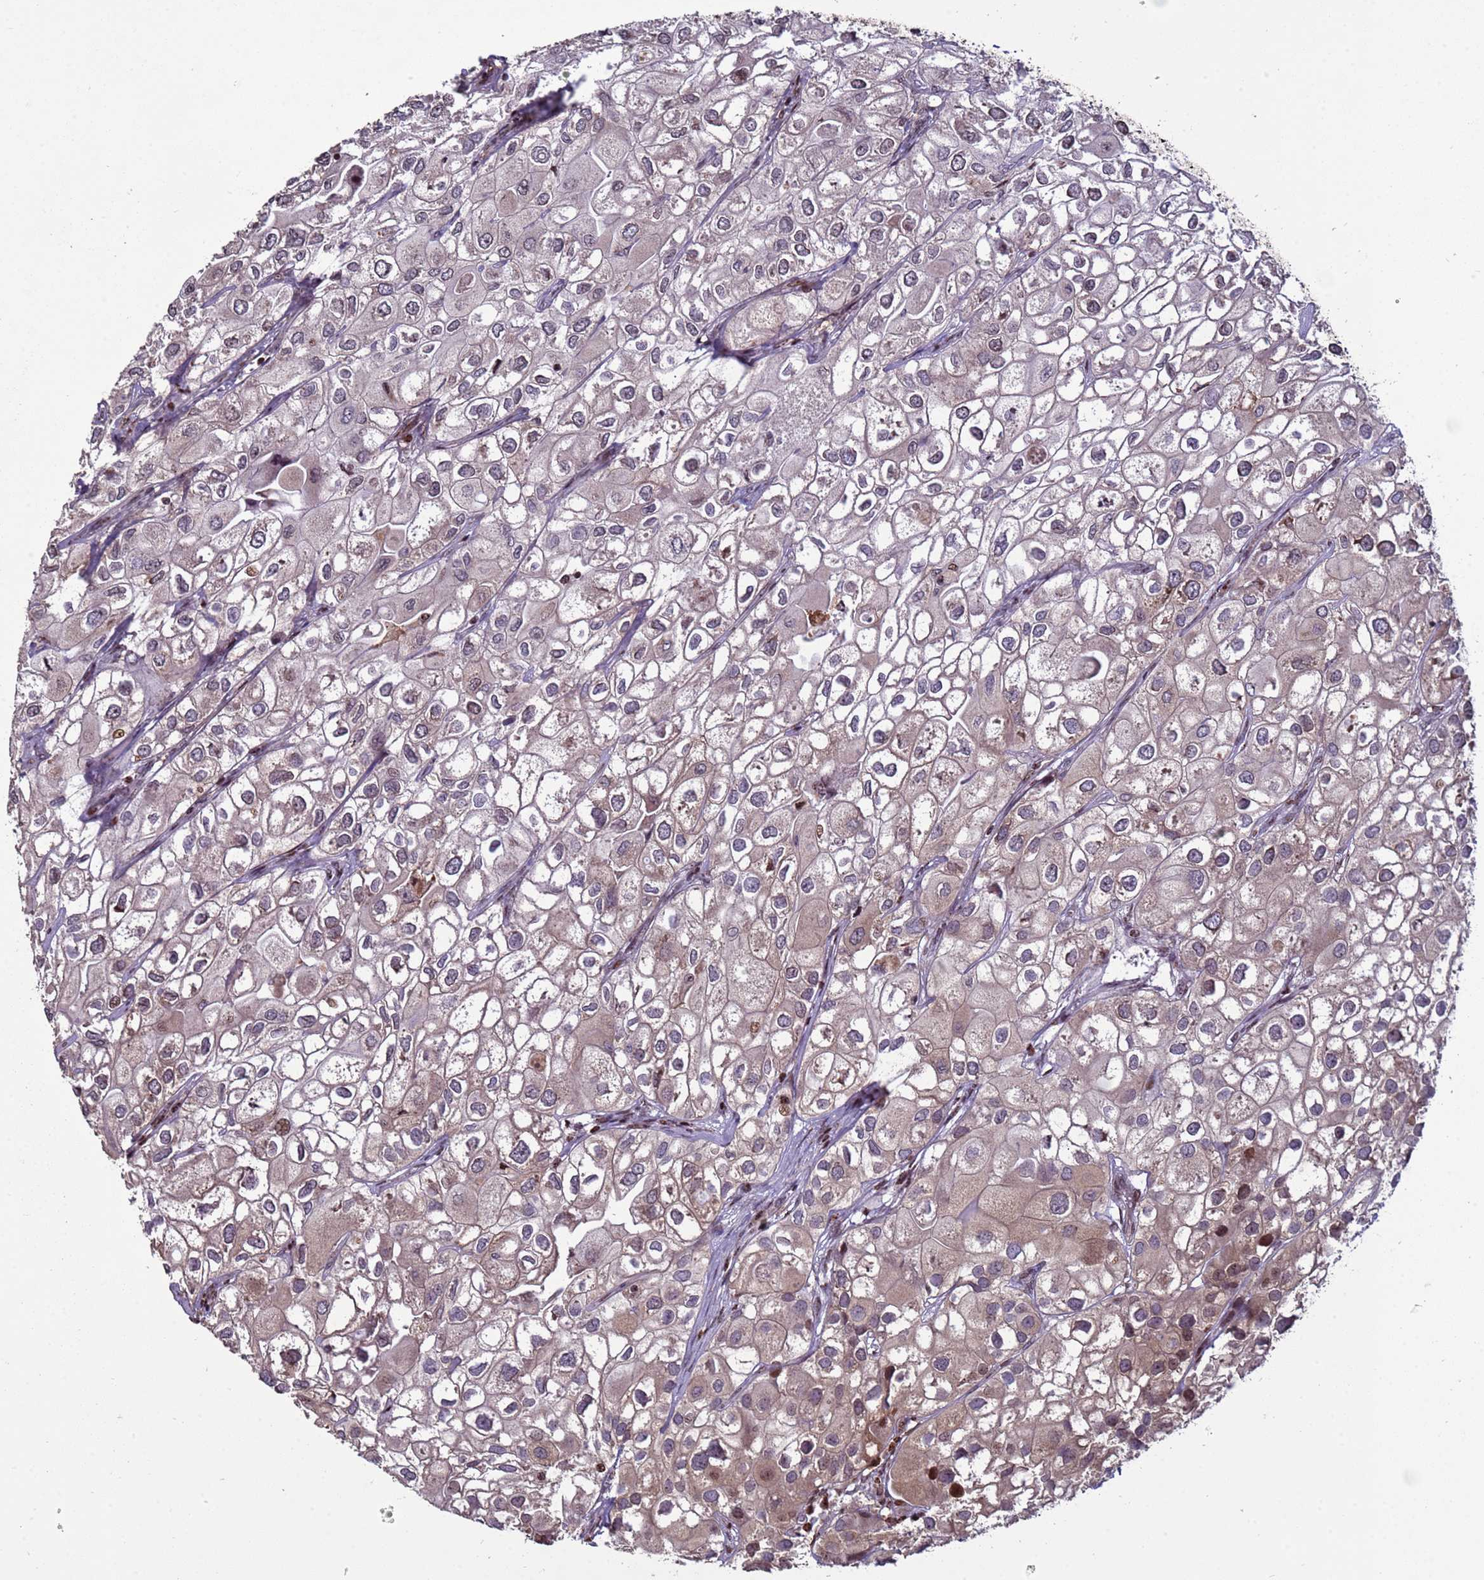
{"staining": {"intensity": "weak", "quantity": "<25%", "location": "cytoplasmic/membranous,nuclear"}, "tissue": "urothelial cancer", "cell_type": "Tumor cells", "image_type": "cancer", "snomed": [{"axis": "morphology", "description": "Urothelial carcinoma, High grade"}, {"axis": "topography", "description": "Urinary bladder"}], "caption": "Protein analysis of high-grade urothelial carcinoma exhibits no significant staining in tumor cells. The staining is performed using DAB (3,3'-diaminobenzidine) brown chromogen with nuclei counter-stained in using hematoxylin.", "gene": "HGH1", "patient": {"sex": "male", "age": 64}}